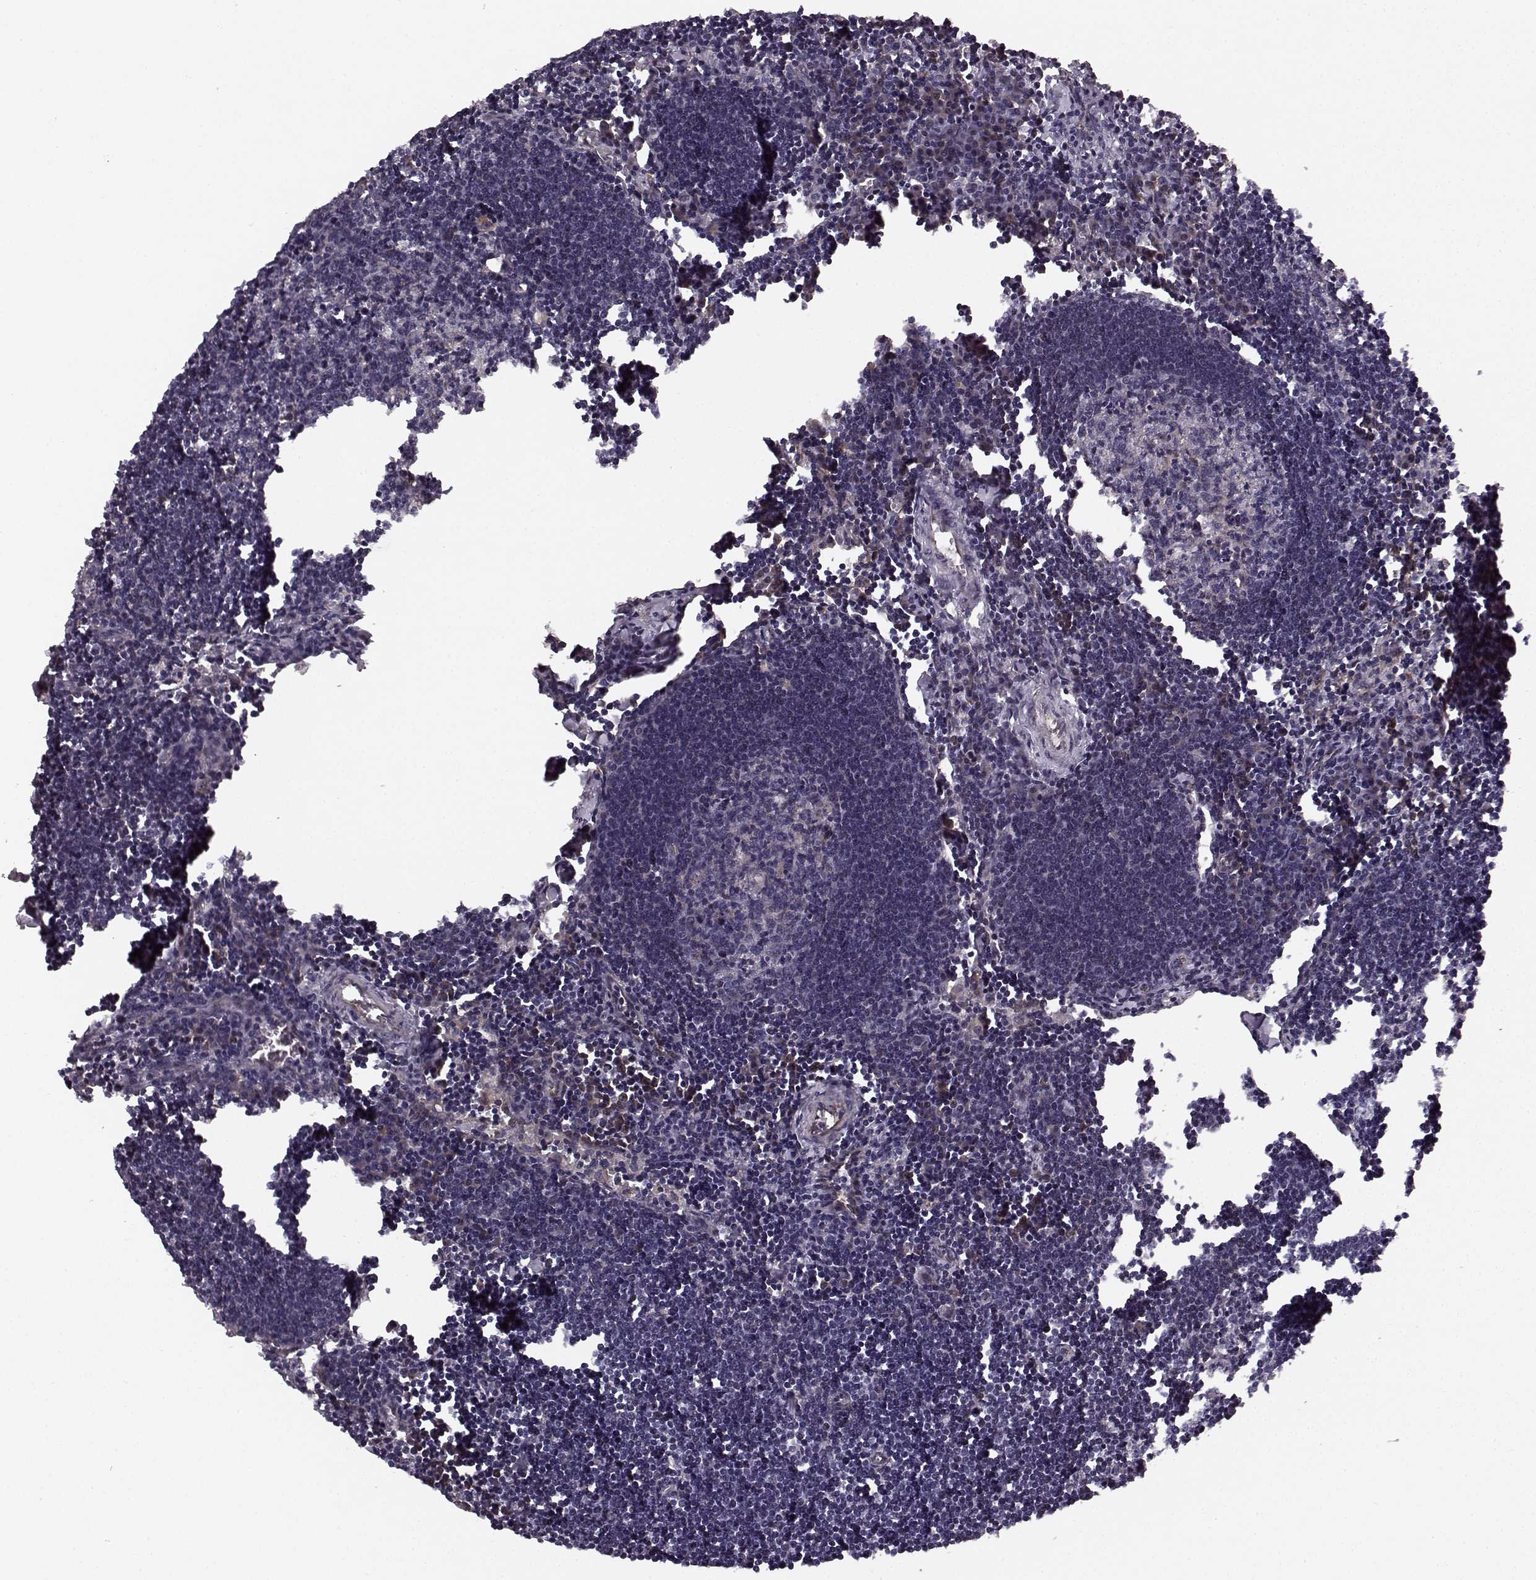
{"staining": {"intensity": "negative", "quantity": "none", "location": "none"}, "tissue": "lymph node", "cell_type": "Germinal center cells", "image_type": "normal", "snomed": [{"axis": "morphology", "description": "Normal tissue, NOS"}, {"axis": "topography", "description": "Lymph node"}], "caption": "This histopathology image is of unremarkable lymph node stained with immunohistochemistry to label a protein in brown with the nuclei are counter-stained blue. There is no expression in germinal center cells.", "gene": "TMEM14A", "patient": {"sex": "male", "age": 55}}